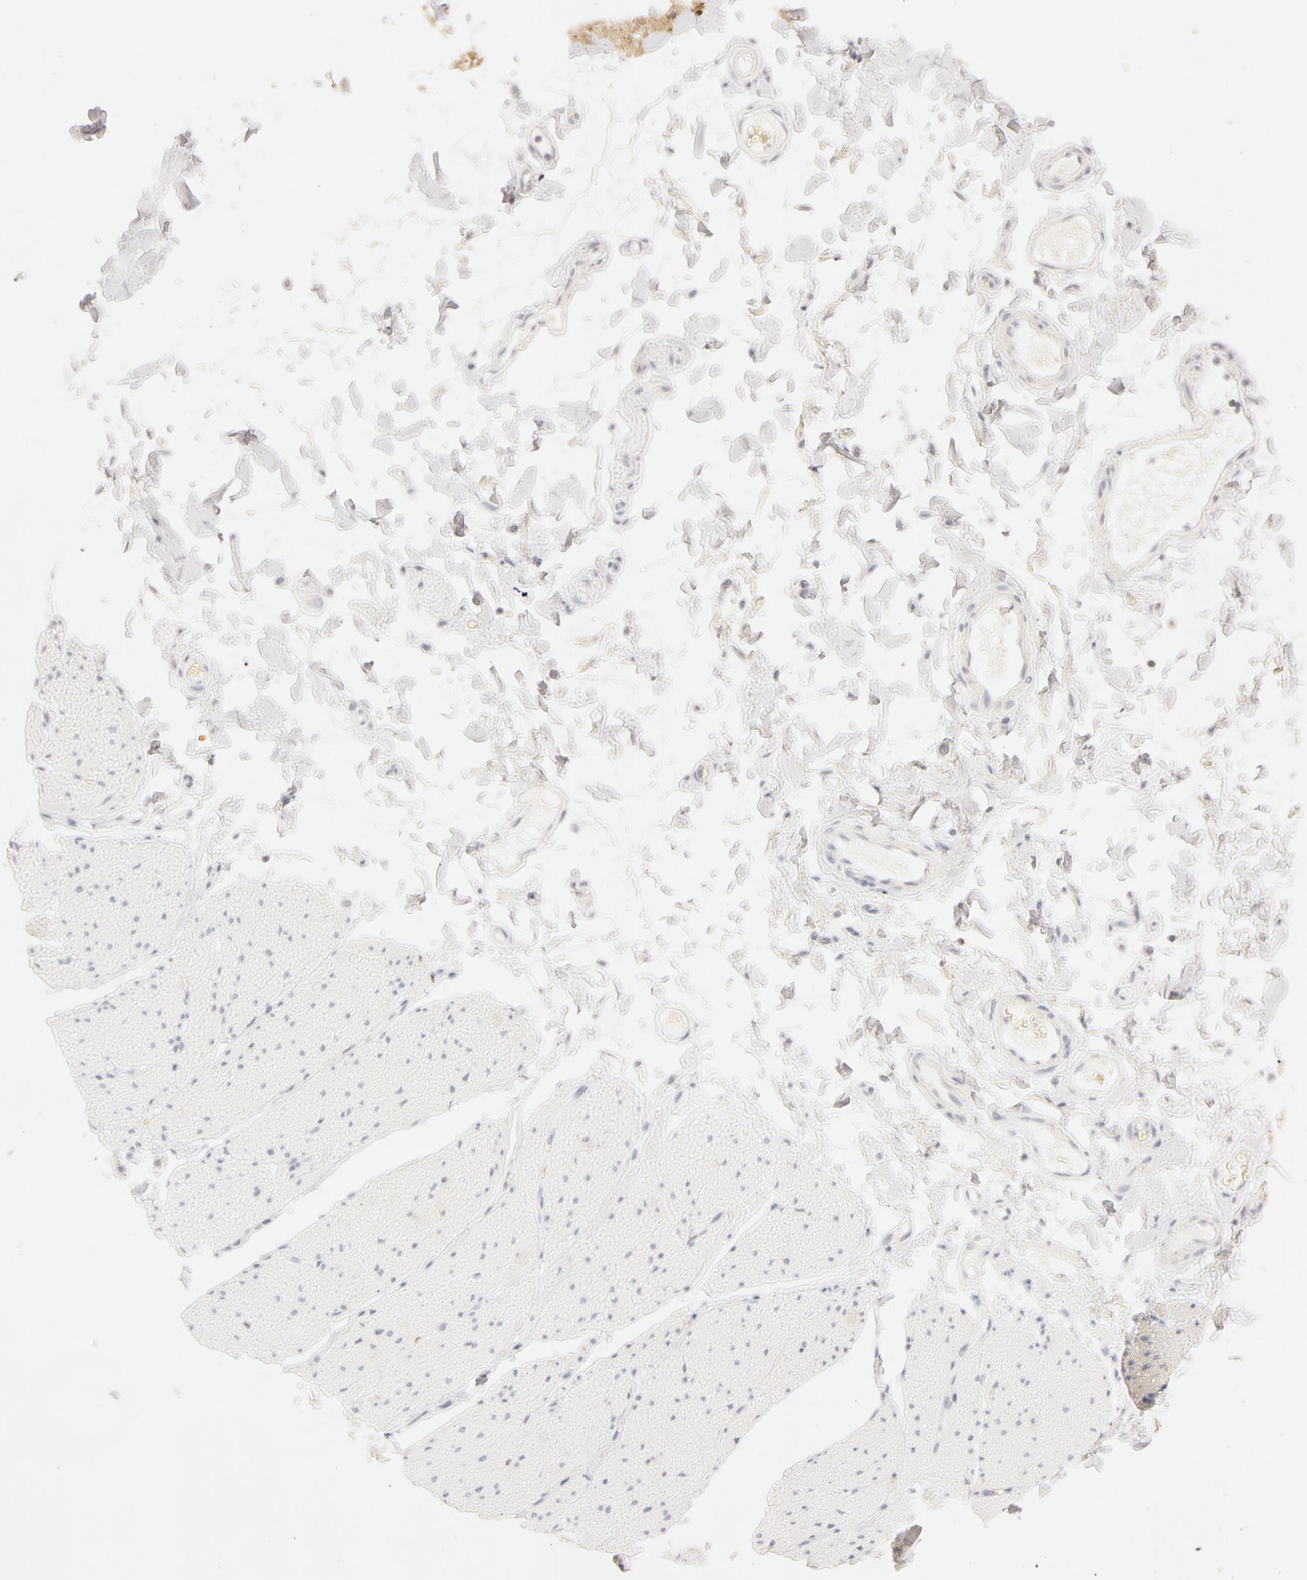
{"staining": {"intensity": "negative", "quantity": "none", "location": "none"}, "tissue": "adipose tissue", "cell_type": "Adipocytes", "image_type": "normal", "snomed": [{"axis": "morphology", "description": "Normal tissue, NOS"}, {"axis": "topography", "description": "Duodenum"}], "caption": "A photomicrograph of human adipose tissue is negative for staining in adipocytes. (DAB immunohistochemistry (IHC), high magnification).", "gene": "CA2", "patient": {"sex": "male", "age": 63}}